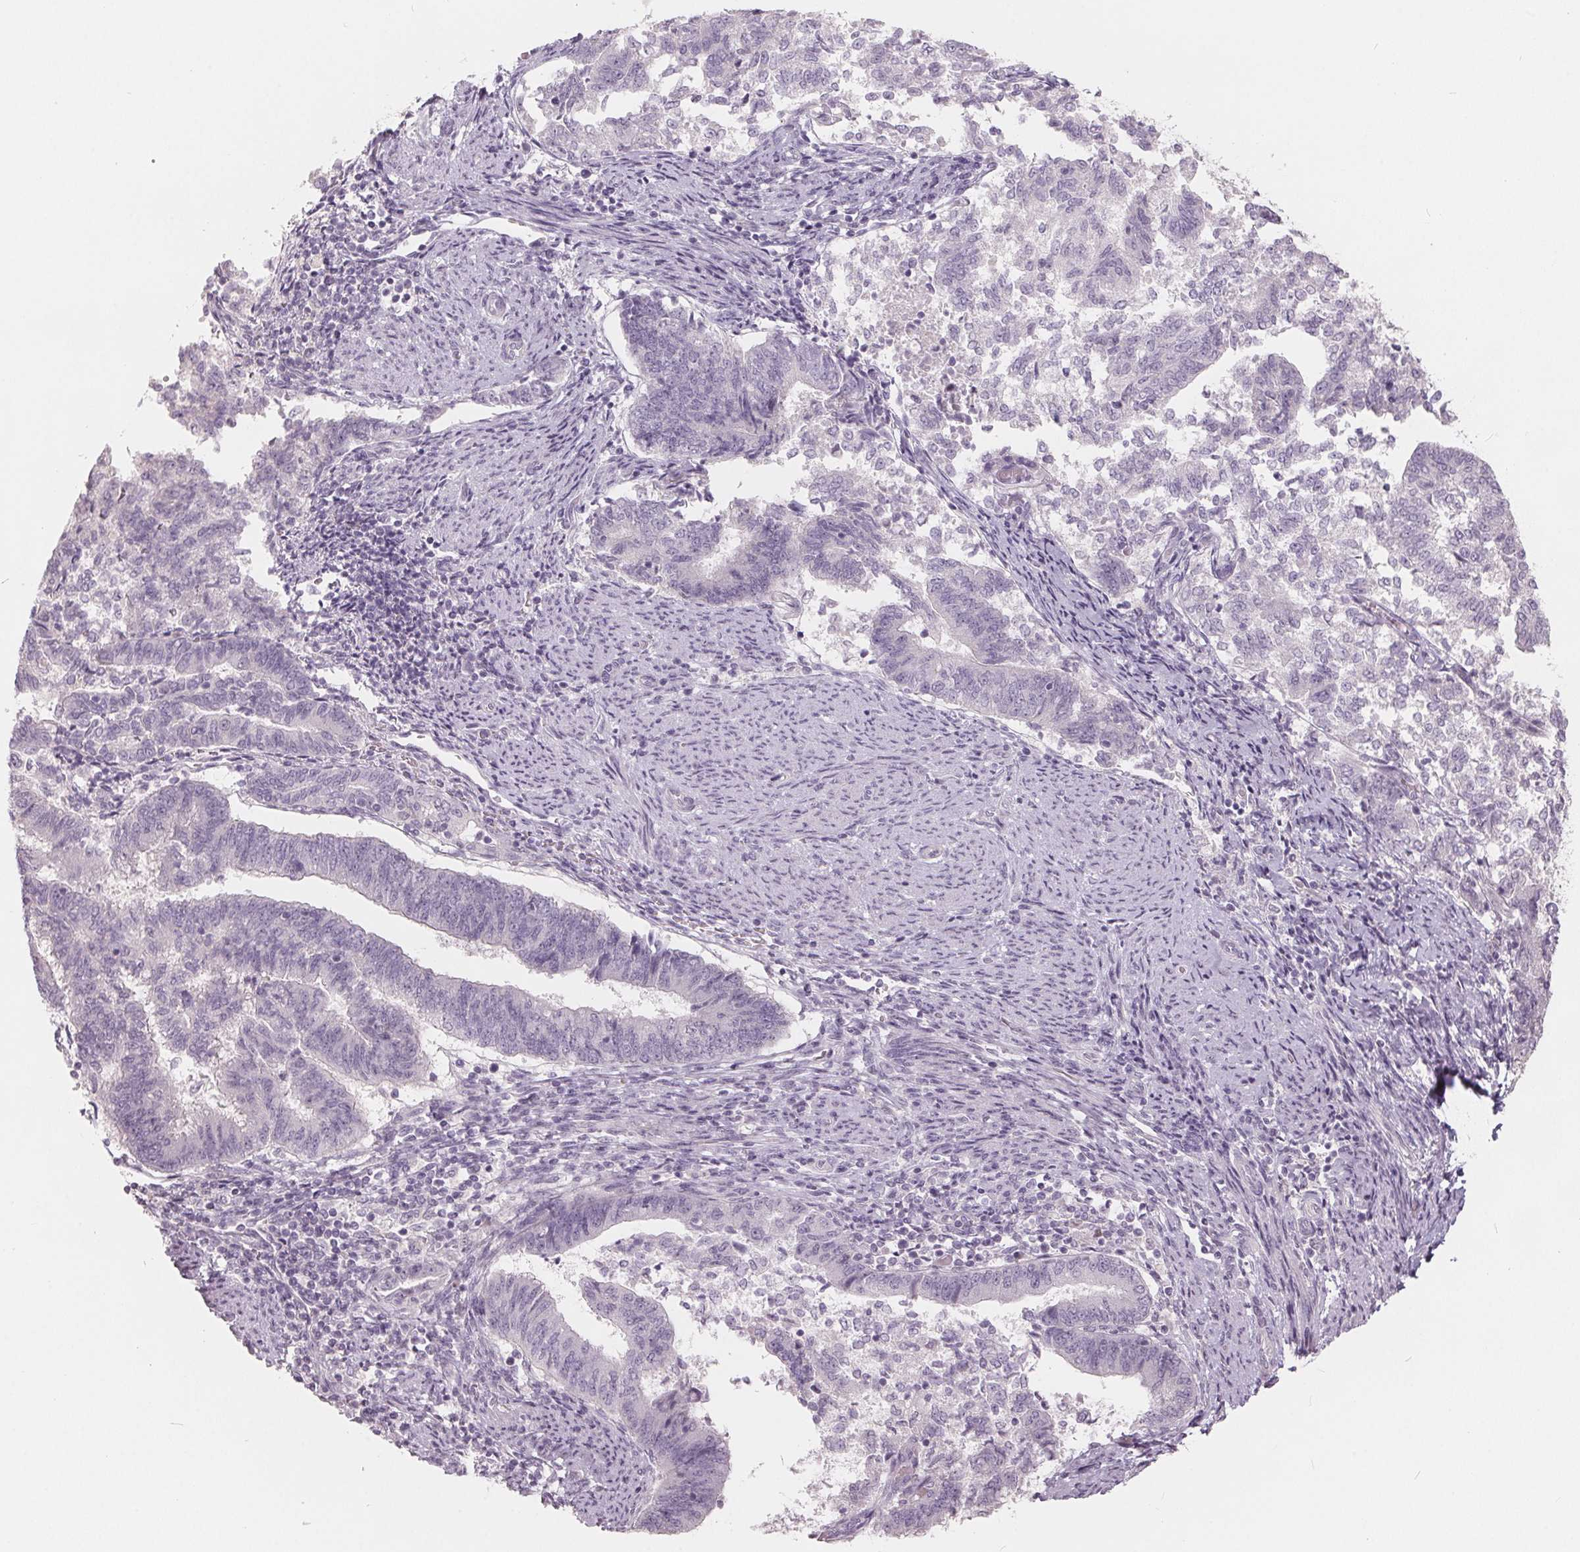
{"staining": {"intensity": "negative", "quantity": "none", "location": "none"}, "tissue": "endometrial cancer", "cell_type": "Tumor cells", "image_type": "cancer", "snomed": [{"axis": "morphology", "description": "Adenocarcinoma, NOS"}, {"axis": "topography", "description": "Endometrium"}], "caption": "IHC micrograph of neoplastic tissue: adenocarcinoma (endometrial) stained with DAB (3,3'-diaminobenzidine) reveals no significant protein positivity in tumor cells.", "gene": "ZBBX", "patient": {"sex": "female", "age": 65}}